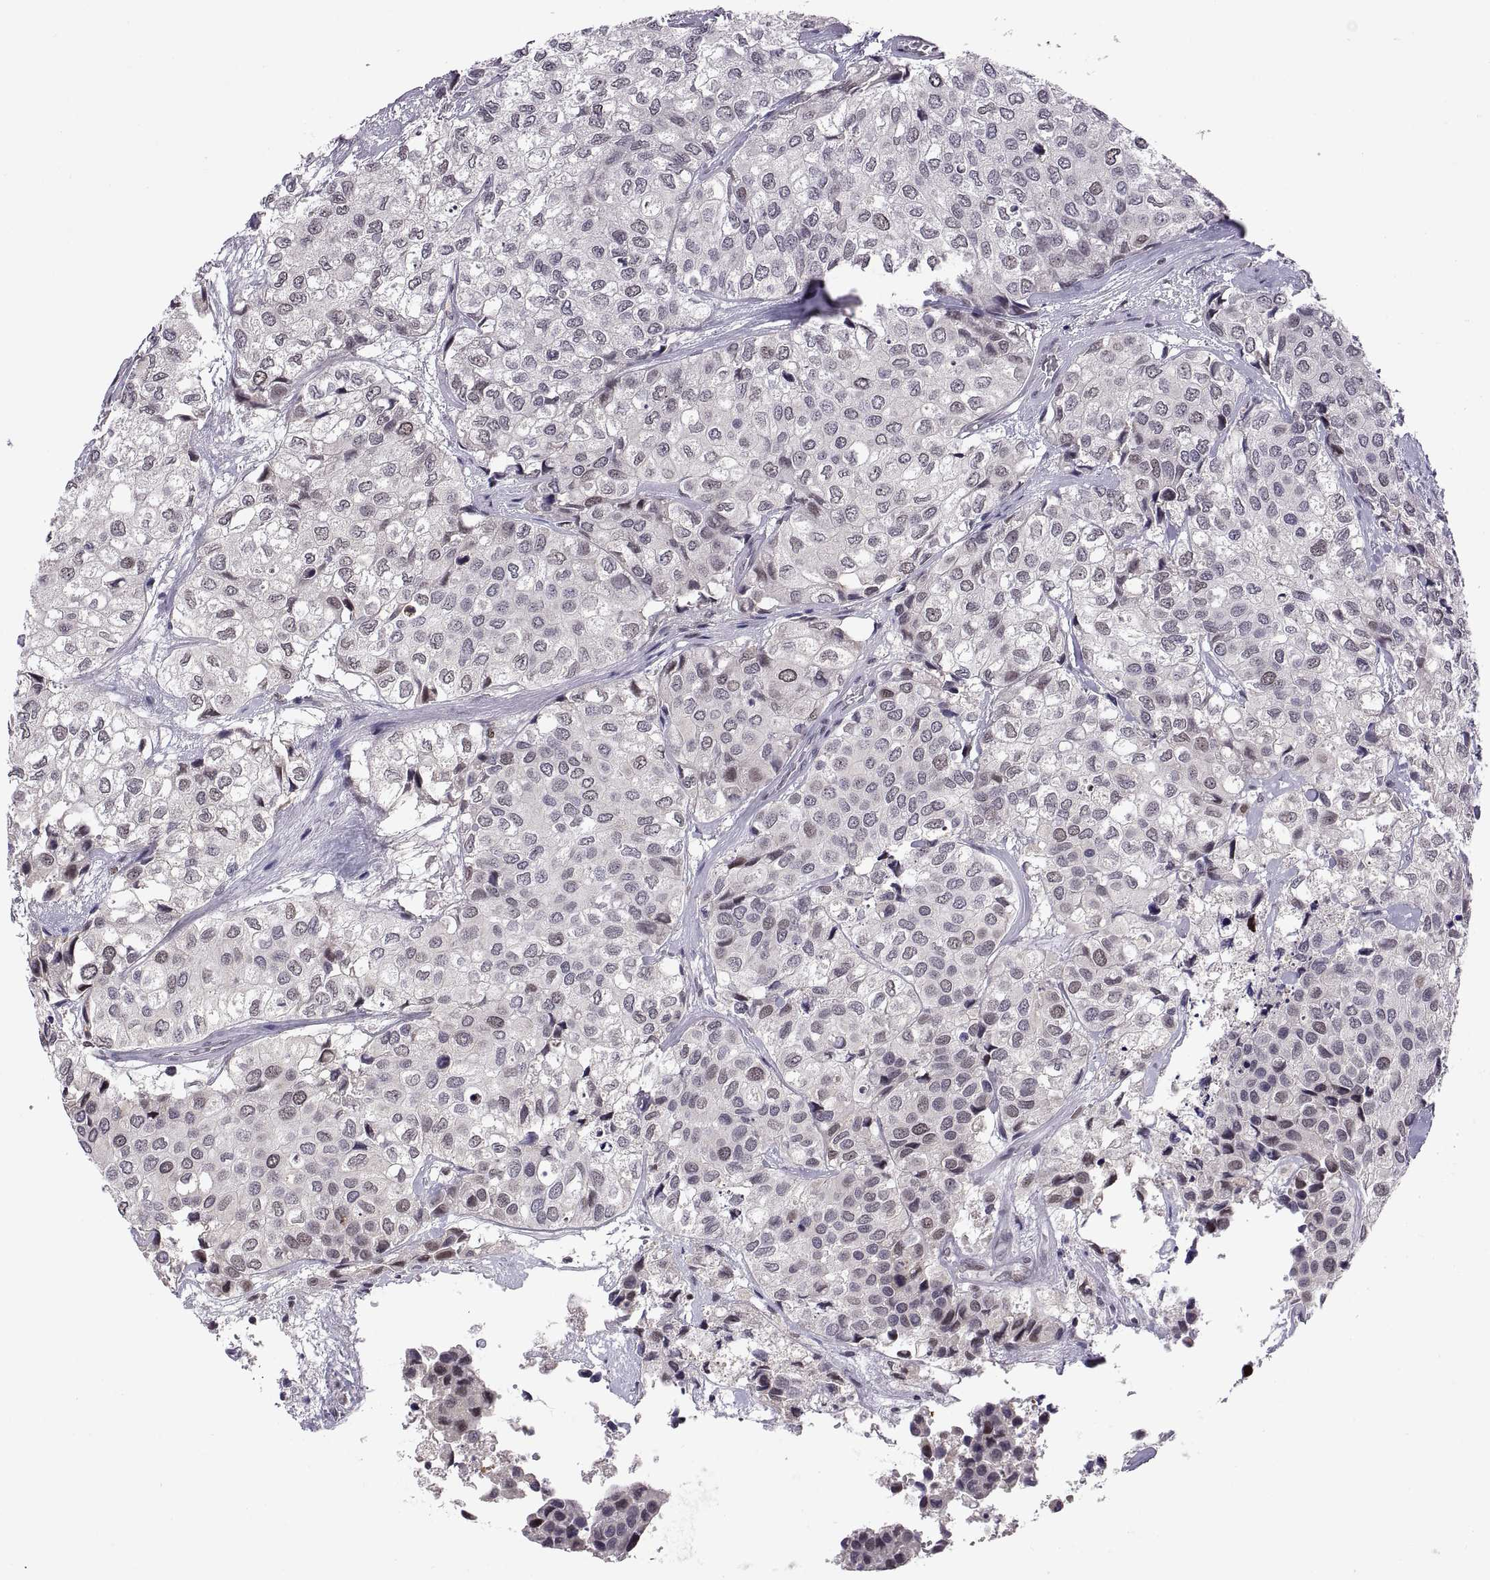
{"staining": {"intensity": "negative", "quantity": "none", "location": "none"}, "tissue": "urothelial cancer", "cell_type": "Tumor cells", "image_type": "cancer", "snomed": [{"axis": "morphology", "description": "Urothelial carcinoma, High grade"}, {"axis": "topography", "description": "Urinary bladder"}], "caption": "DAB (3,3'-diaminobenzidine) immunohistochemical staining of human urothelial cancer shows no significant expression in tumor cells. (Brightfield microscopy of DAB (3,3'-diaminobenzidine) immunohistochemistry at high magnification).", "gene": "CHFR", "patient": {"sex": "male", "age": 73}}